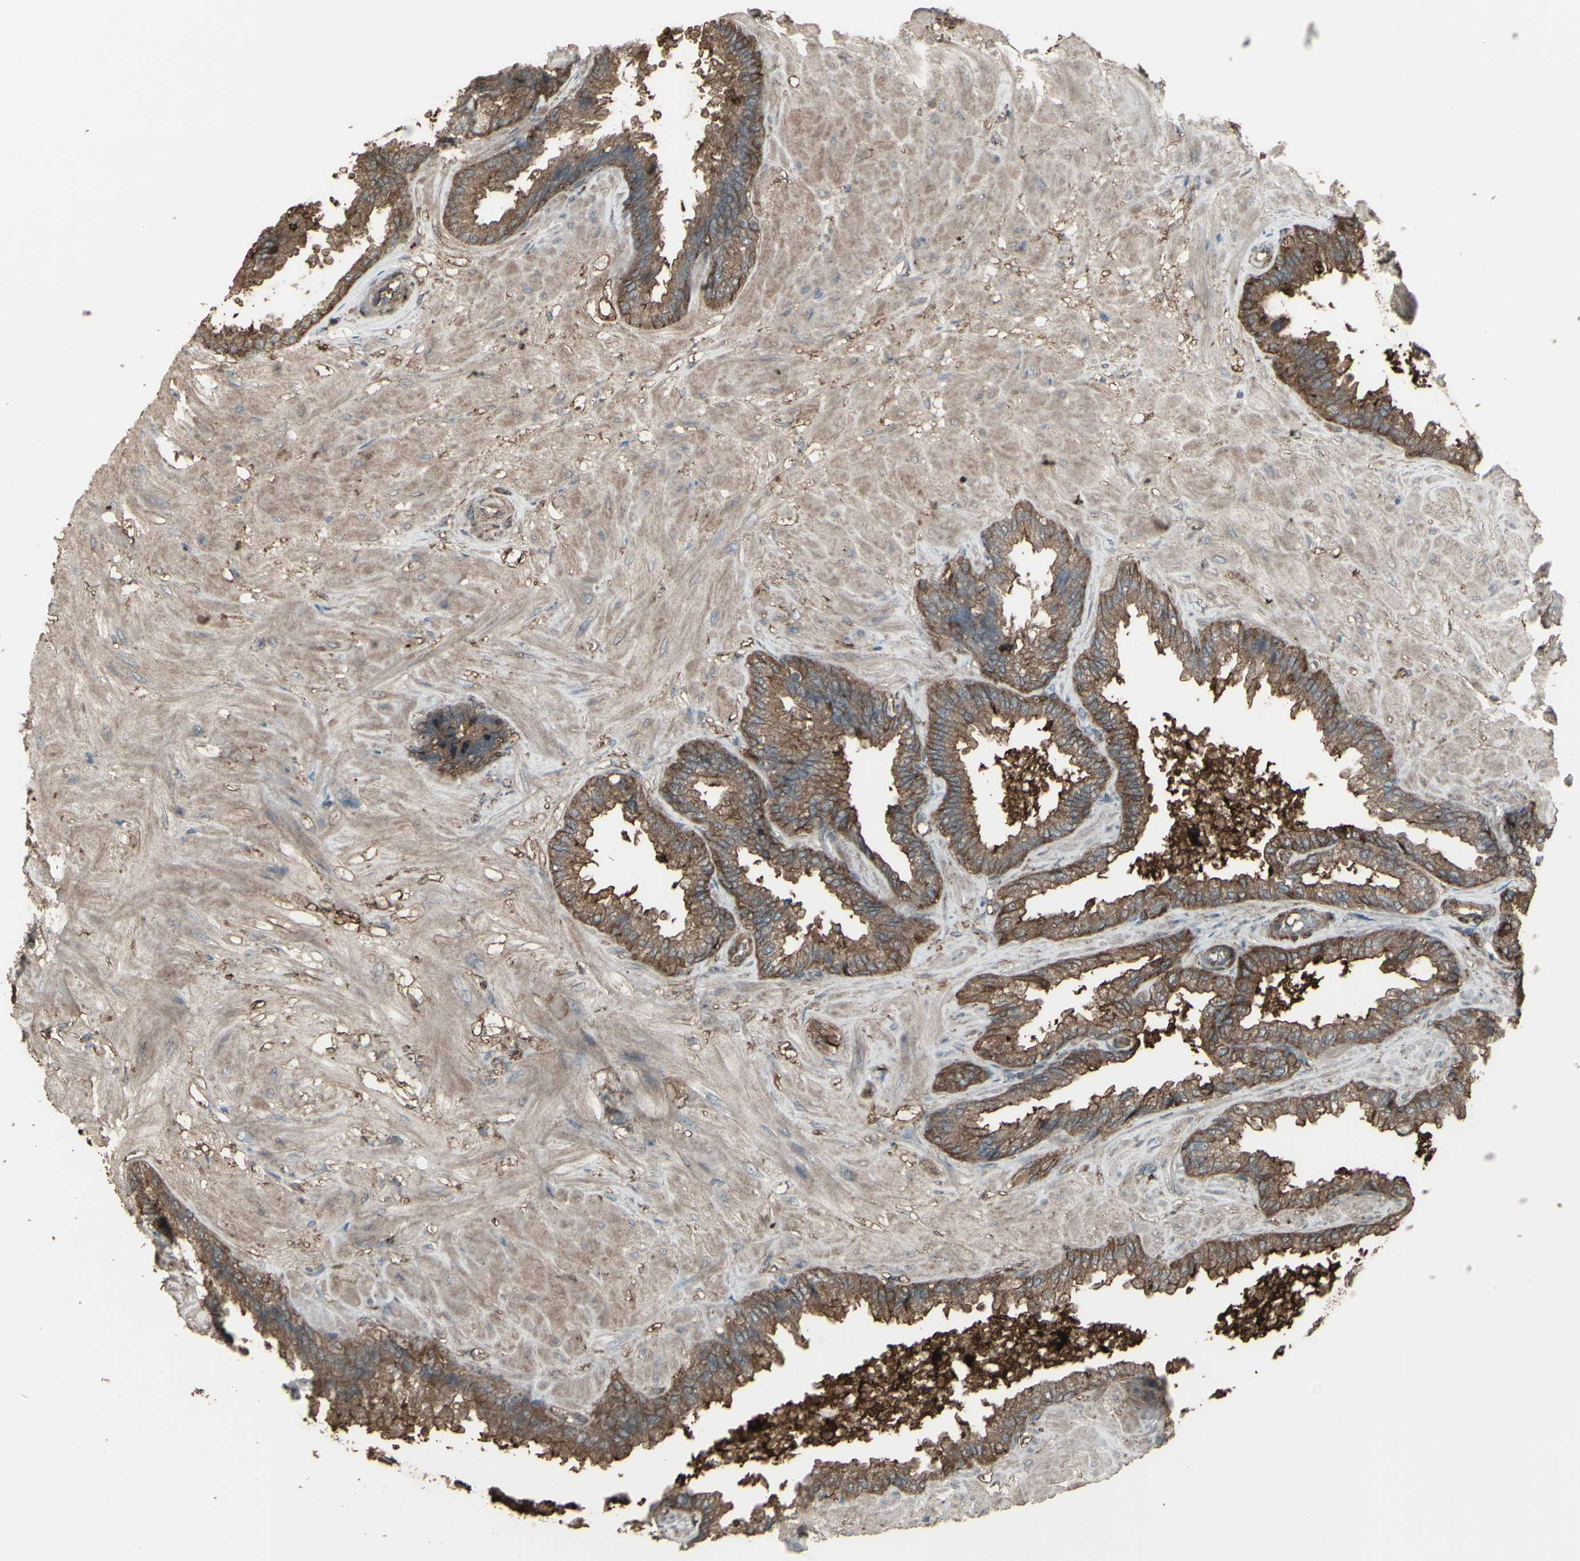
{"staining": {"intensity": "moderate", "quantity": ">75%", "location": "cytoplasmic/membranous"}, "tissue": "seminal vesicle", "cell_type": "Glandular cells", "image_type": "normal", "snomed": [{"axis": "morphology", "description": "Normal tissue, NOS"}, {"axis": "topography", "description": "Seminal veicle"}], "caption": "Protein staining demonstrates moderate cytoplasmic/membranous staining in about >75% of glandular cells in normal seminal vesicle. Nuclei are stained in blue.", "gene": "SMO", "patient": {"sex": "male", "age": 46}}